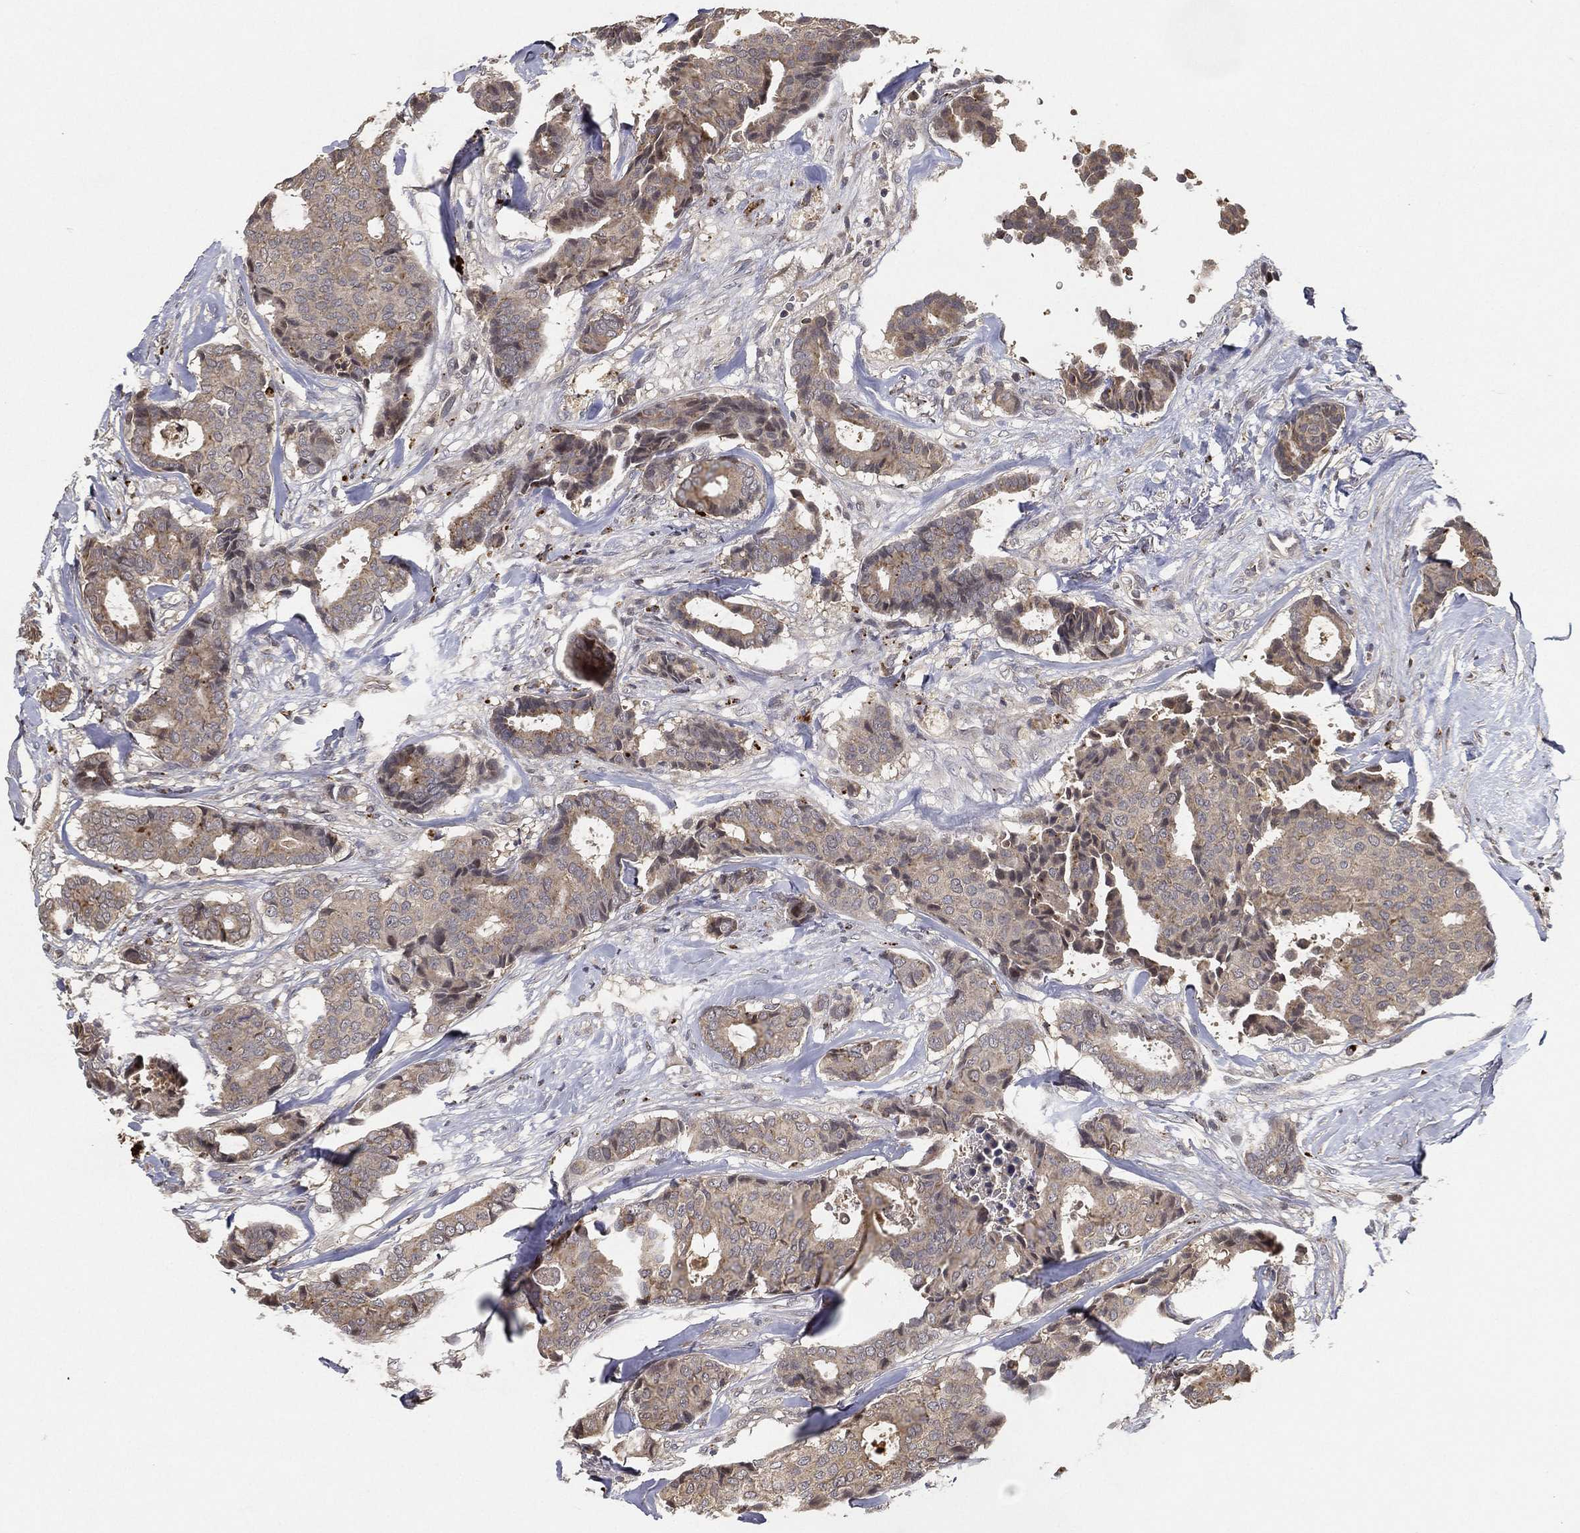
{"staining": {"intensity": "negative", "quantity": "none", "location": "none"}, "tissue": "breast cancer", "cell_type": "Tumor cells", "image_type": "cancer", "snomed": [{"axis": "morphology", "description": "Duct carcinoma"}, {"axis": "topography", "description": "Breast"}], "caption": "This is a photomicrograph of IHC staining of invasive ductal carcinoma (breast), which shows no positivity in tumor cells.", "gene": "CFAP251", "patient": {"sex": "female", "age": 75}}